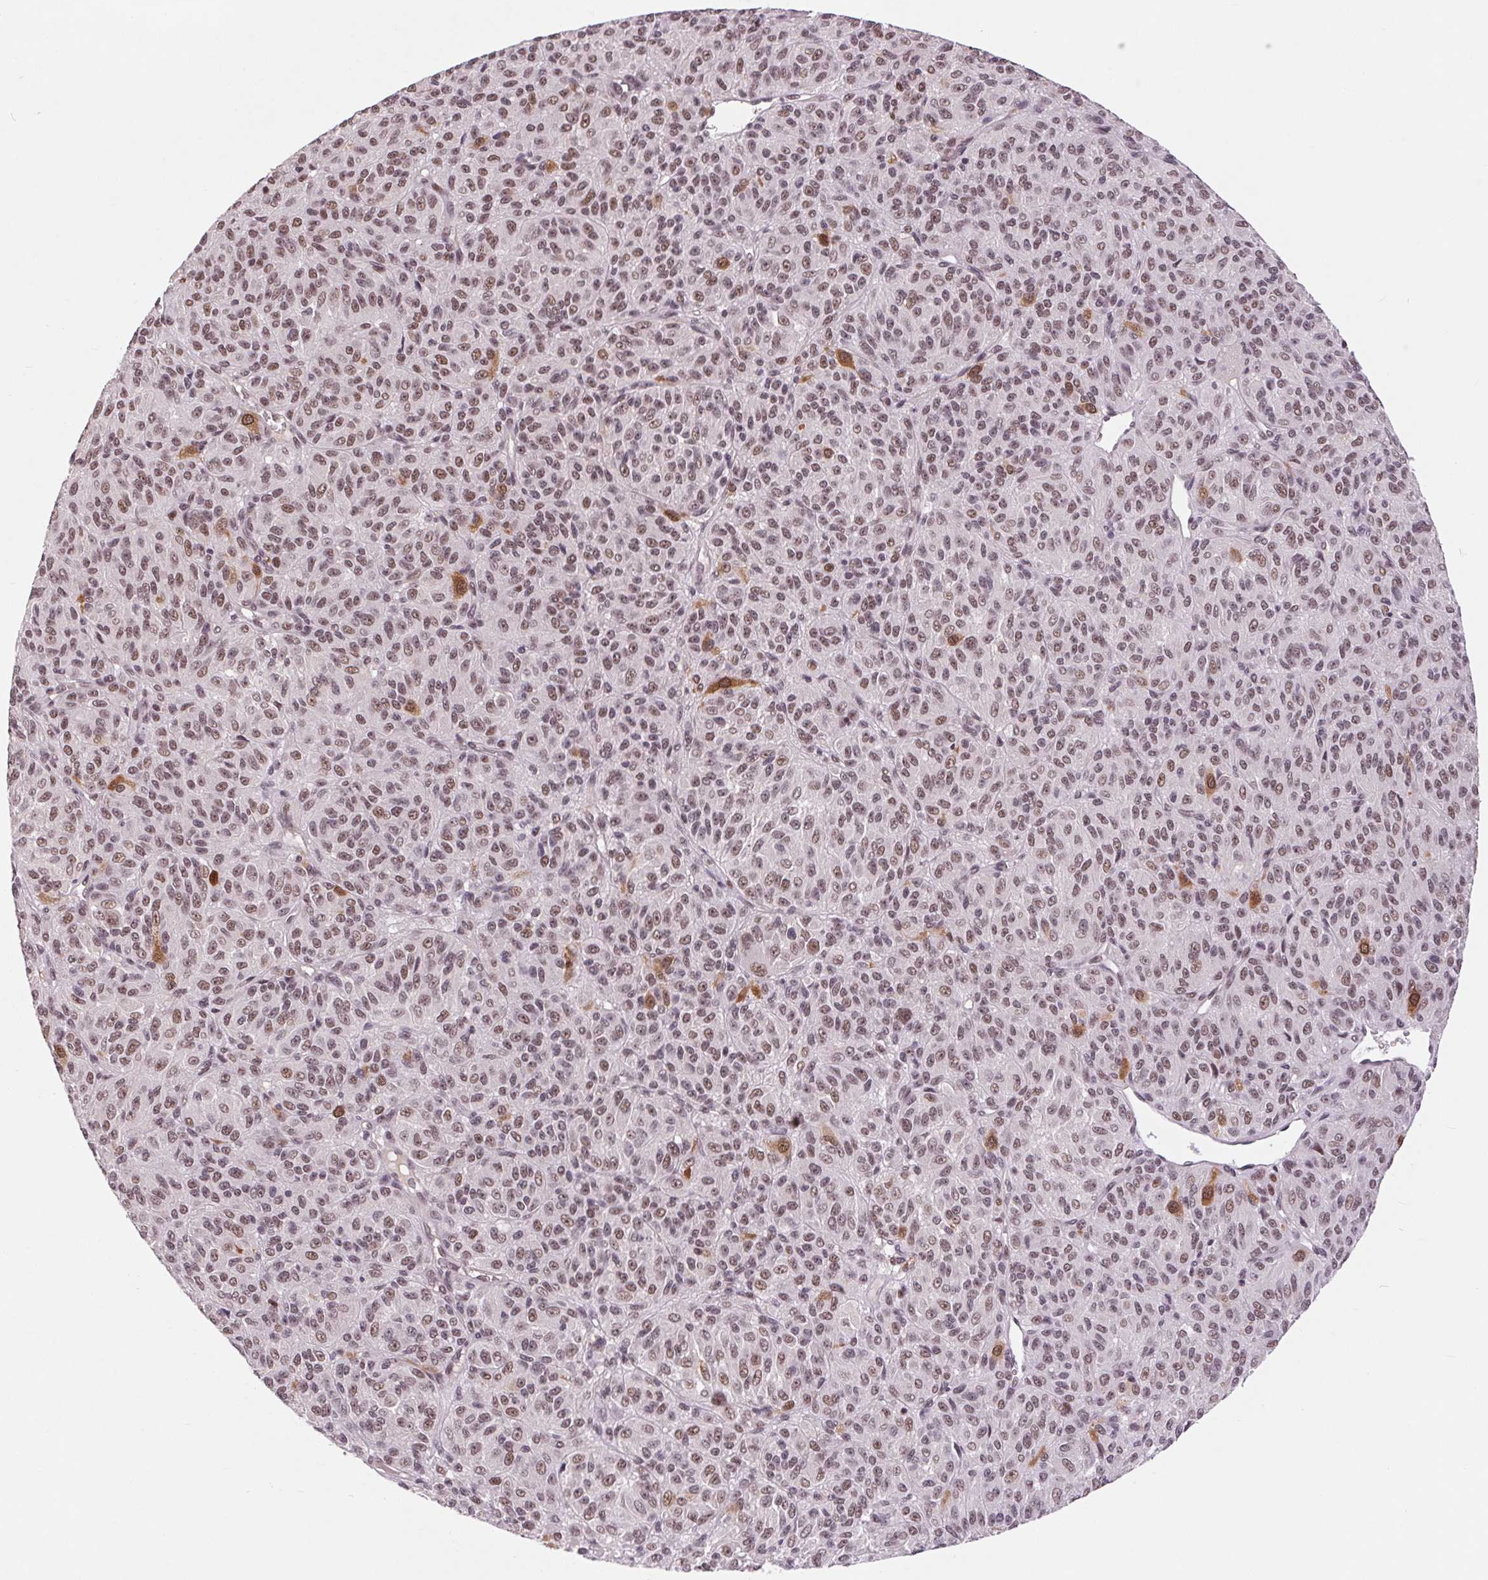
{"staining": {"intensity": "moderate", "quantity": "25%-75%", "location": "nuclear"}, "tissue": "melanoma", "cell_type": "Tumor cells", "image_type": "cancer", "snomed": [{"axis": "morphology", "description": "Malignant melanoma, Metastatic site"}, {"axis": "topography", "description": "Brain"}], "caption": "Immunohistochemistry (IHC) micrograph of neoplastic tissue: human melanoma stained using immunohistochemistry (IHC) displays medium levels of moderate protein expression localized specifically in the nuclear of tumor cells, appearing as a nuclear brown color.", "gene": "CD2BP2", "patient": {"sex": "female", "age": 56}}